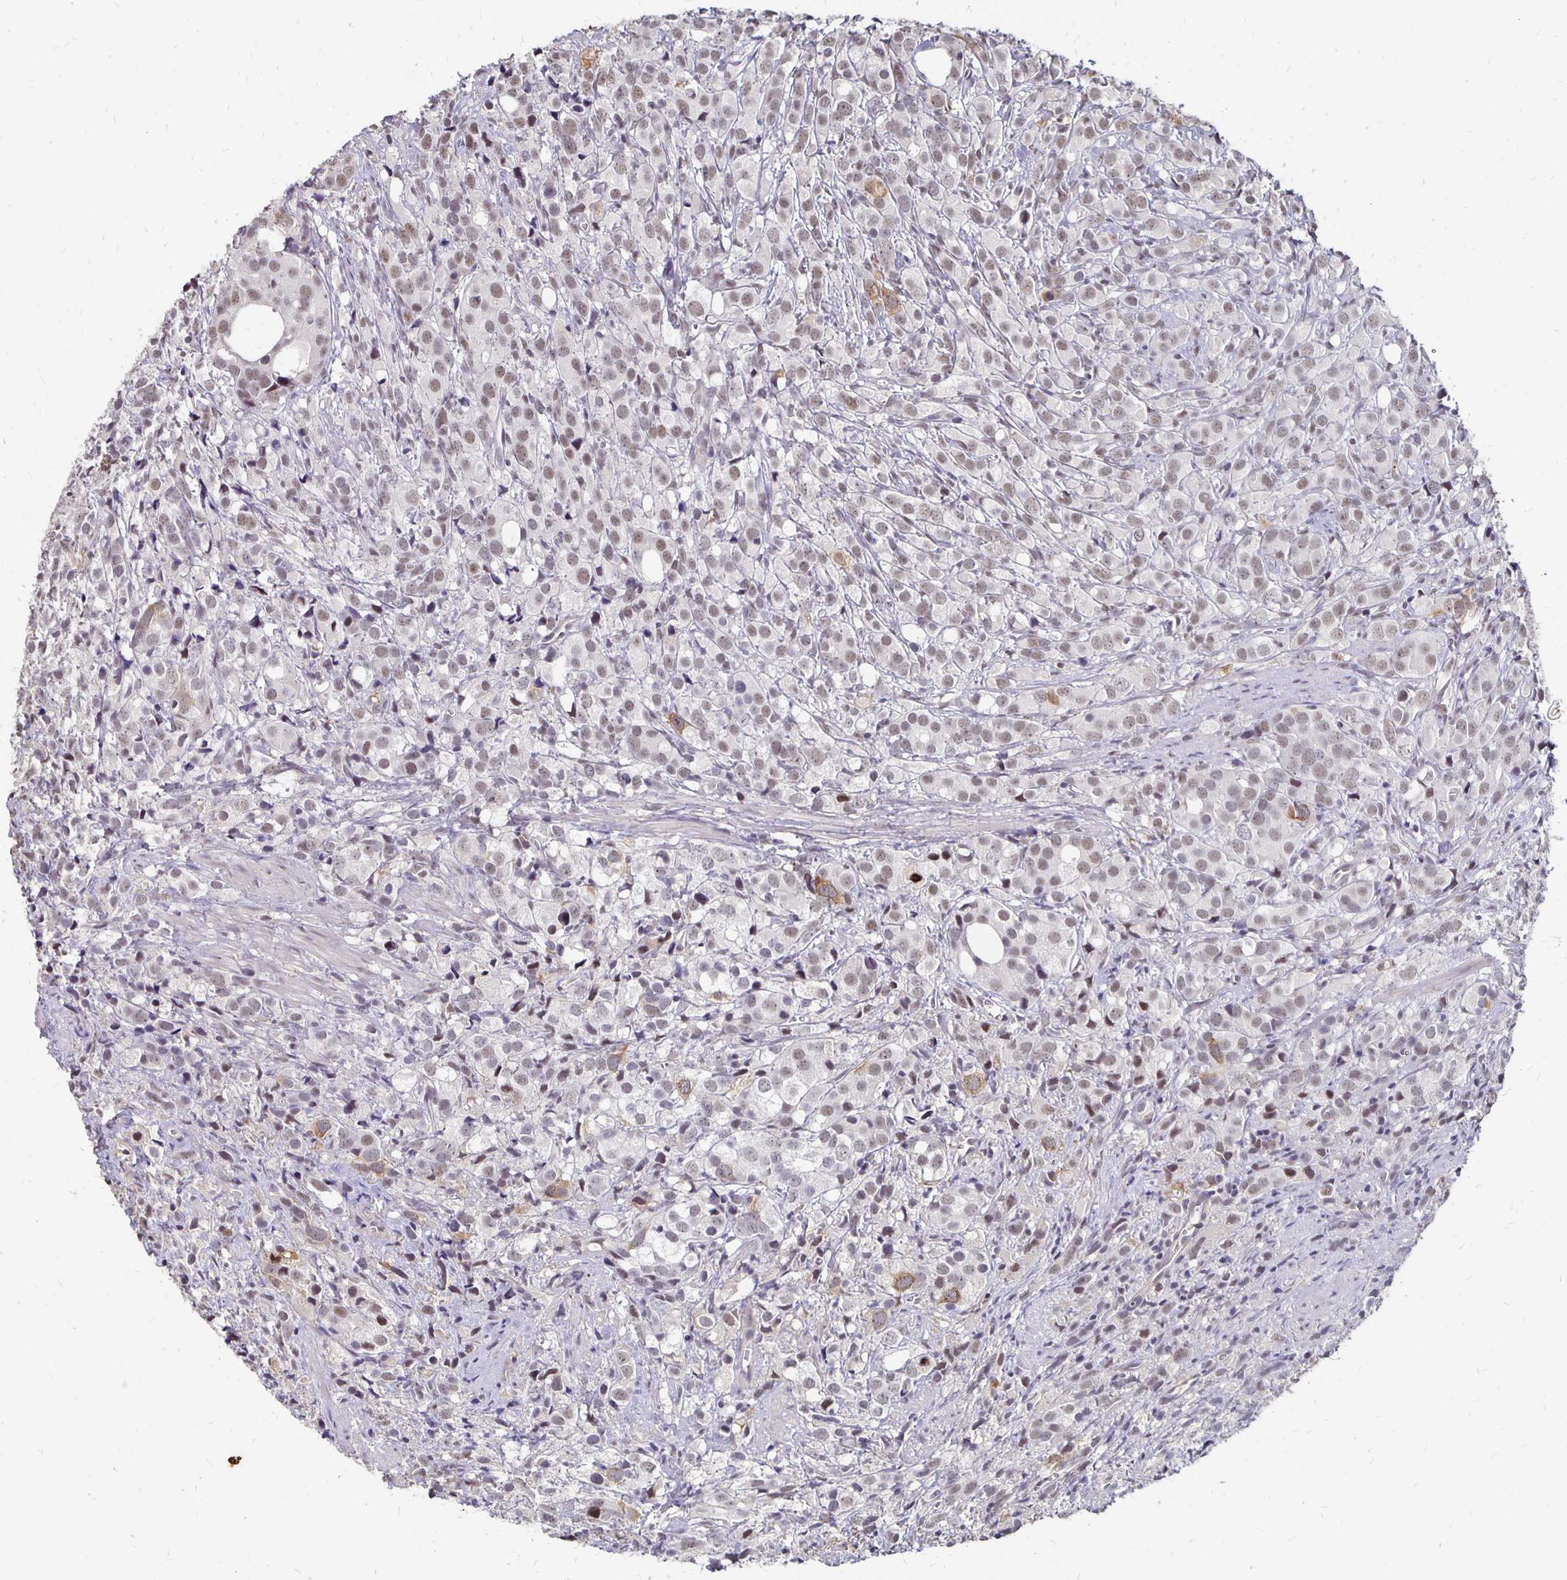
{"staining": {"intensity": "weak", "quantity": "<25%", "location": "nuclear"}, "tissue": "prostate cancer", "cell_type": "Tumor cells", "image_type": "cancer", "snomed": [{"axis": "morphology", "description": "Adenocarcinoma, High grade"}, {"axis": "topography", "description": "Prostate"}], "caption": "The histopathology image shows no staining of tumor cells in prostate cancer.", "gene": "CLASRP", "patient": {"sex": "male", "age": 86}}